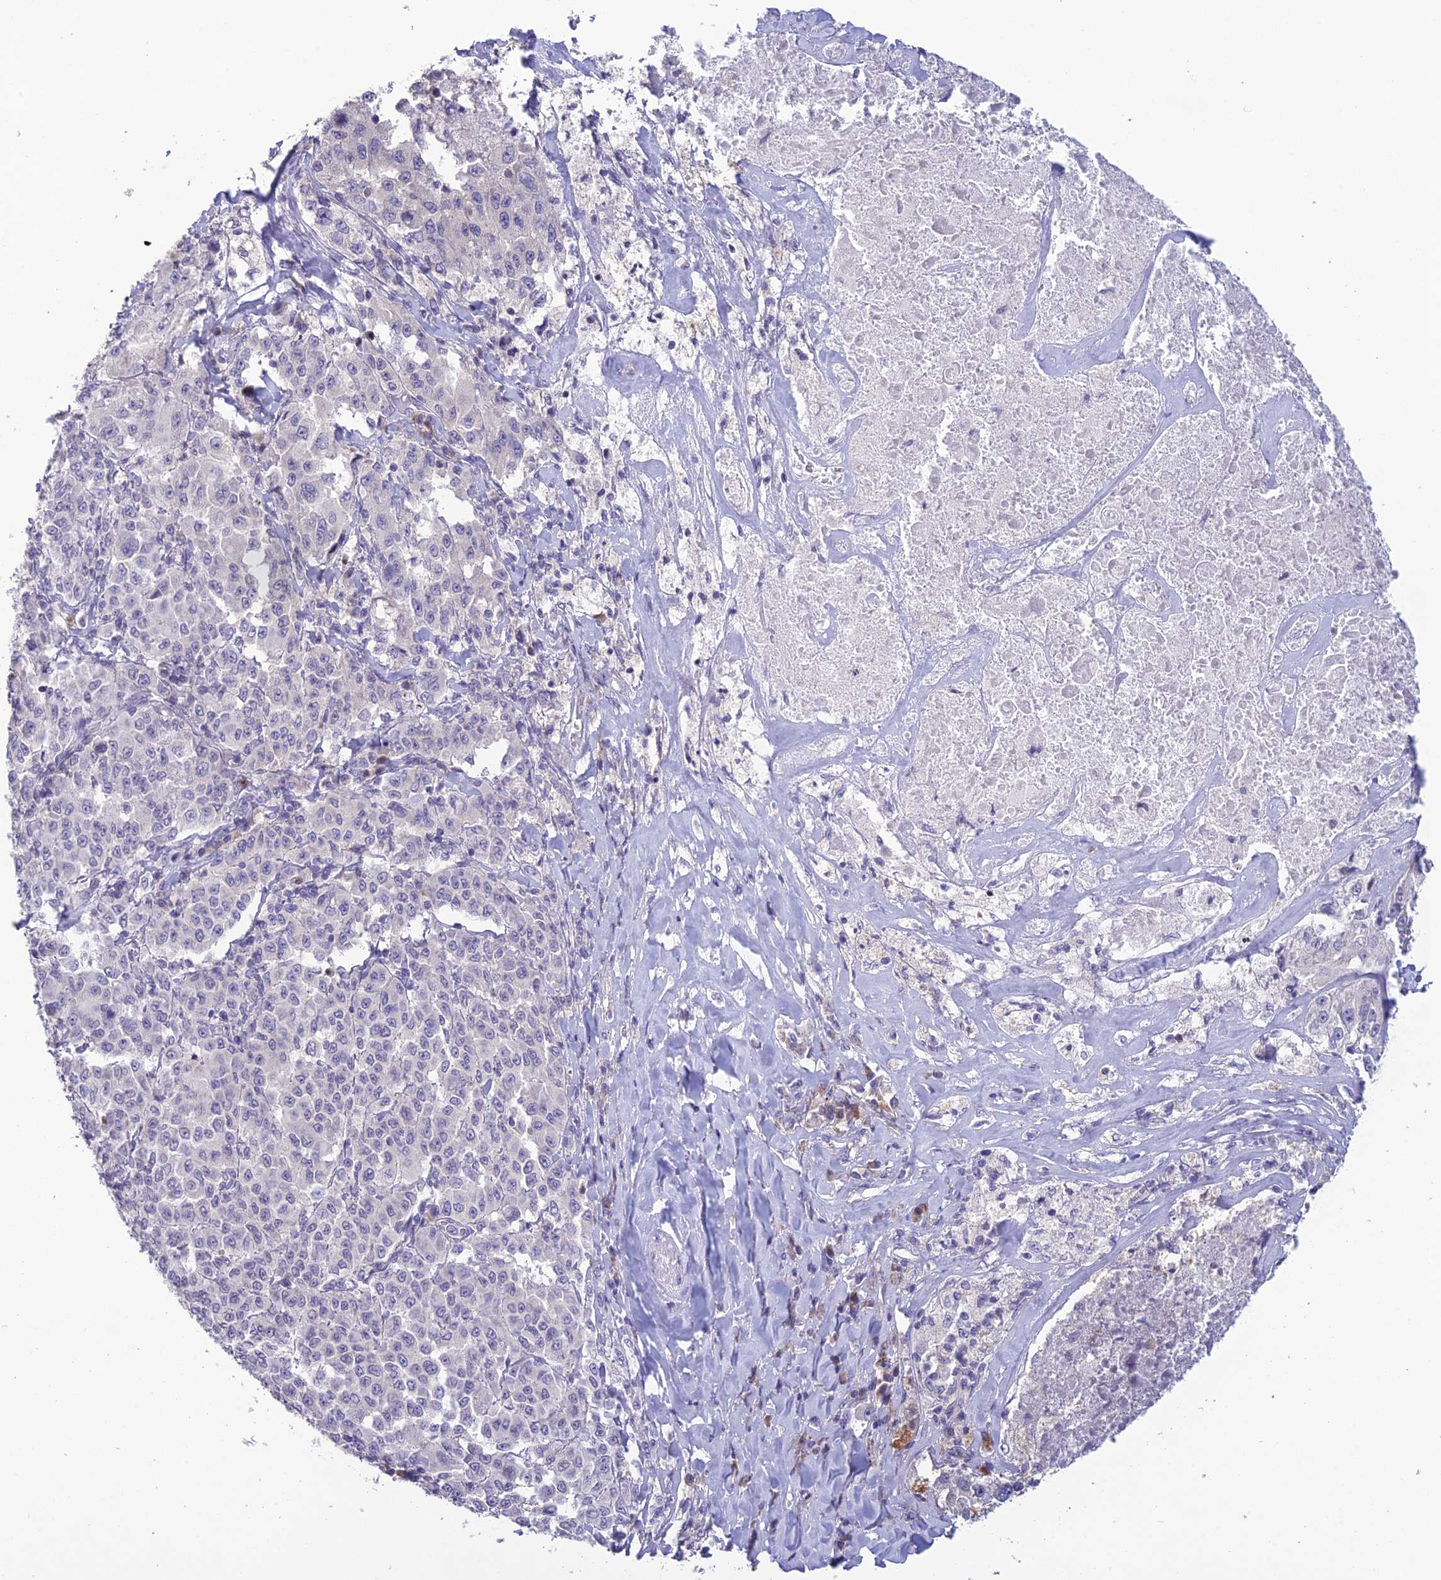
{"staining": {"intensity": "negative", "quantity": "none", "location": "none"}, "tissue": "melanoma", "cell_type": "Tumor cells", "image_type": "cancer", "snomed": [{"axis": "morphology", "description": "Malignant melanoma, Metastatic site"}, {"axis": "topography", "description": "Lymph node"}], "caption": "Tumor cells show no significant protein positivity in melanoma.", "gene": "TMEM134", "patient": {"sex": "male", "age": 62}}